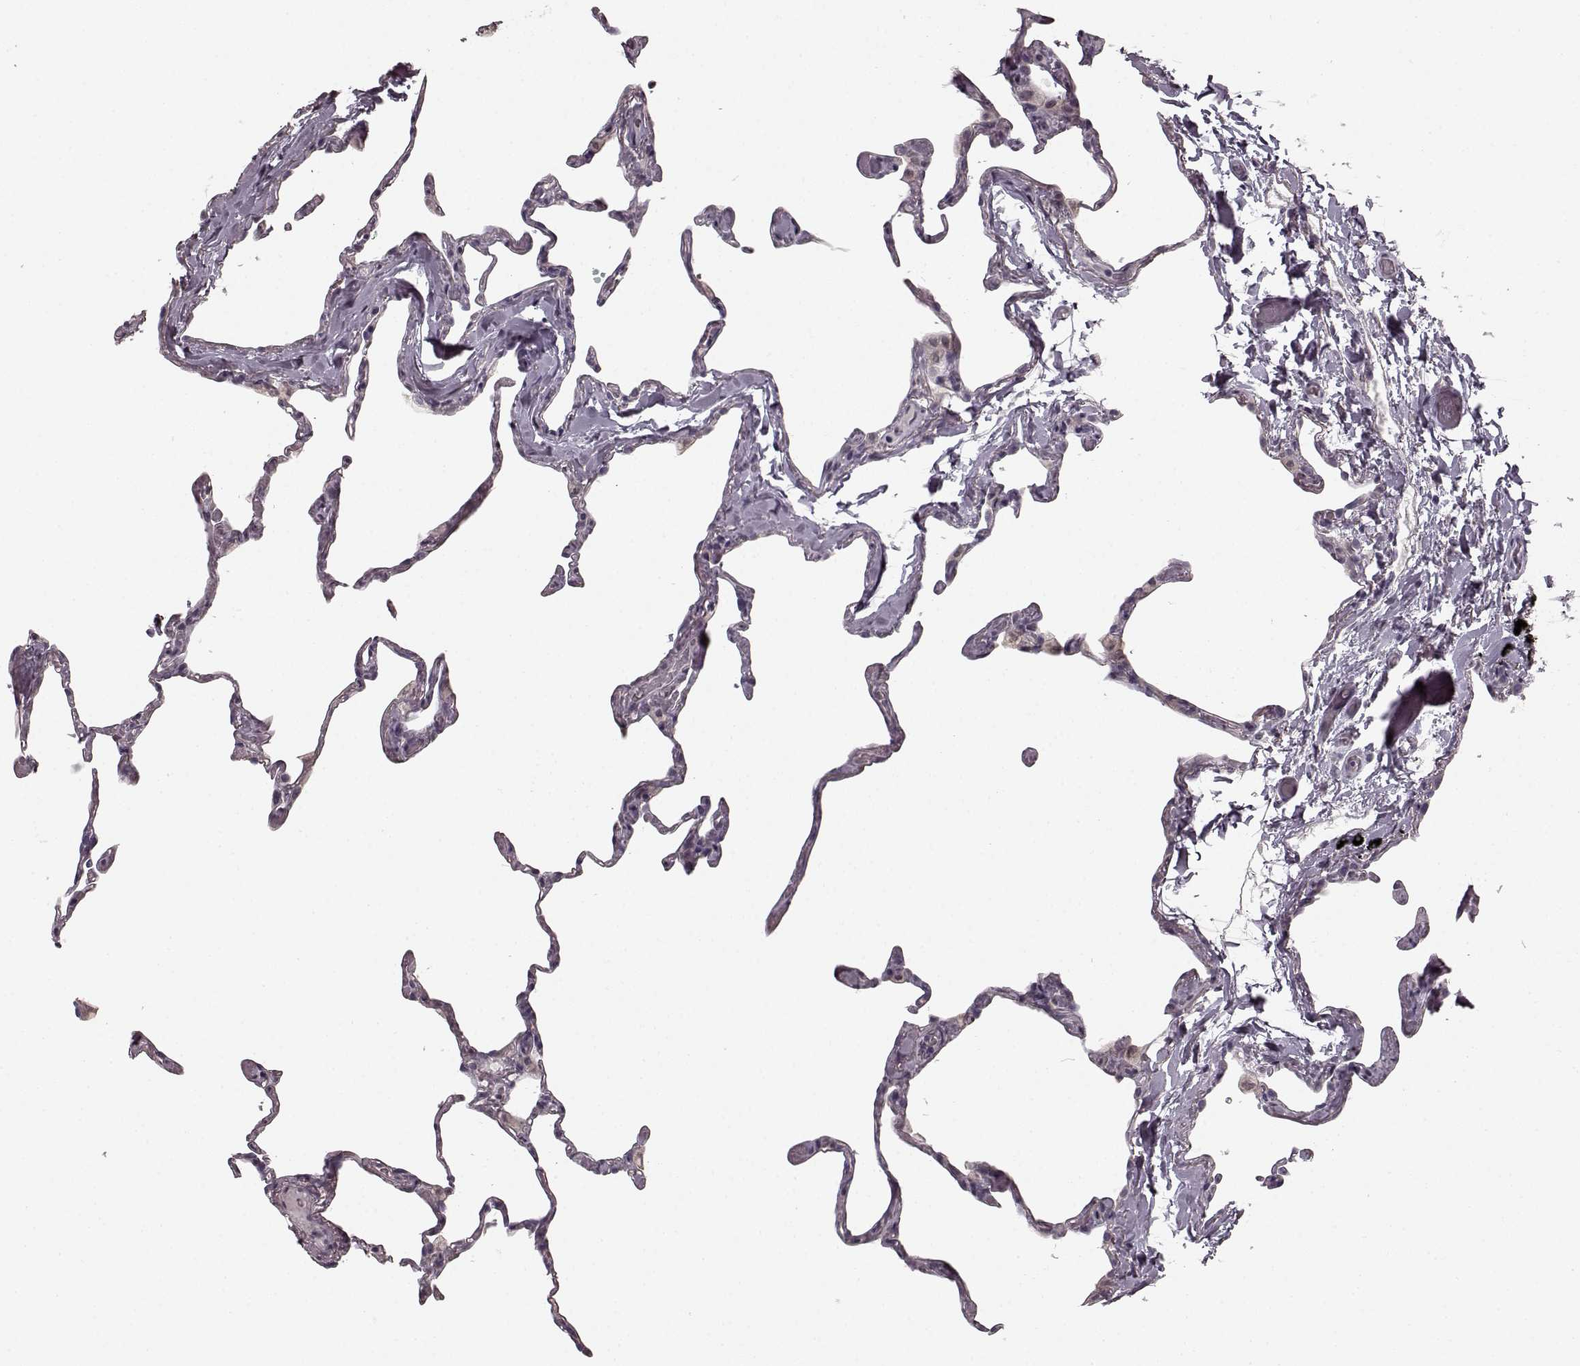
{"staining": {"intensity": "negative", "quantity": "none", "location": "none"}, "tissue": "lung", "cell_type": "Alveolar cells", "image_type": "normal", "snomed": [{"axis": "morphology", "description": "Normal tissue, NOS"}, {"axis": "topography", "description": "Lung"}], "caption": "This is an immunohistochemistry (IHC) image of unremarkable human lung. There is no positivity in alveolar cells.", "gene": "PRKCE", "patient": {"sex": "male", "age": 65}}